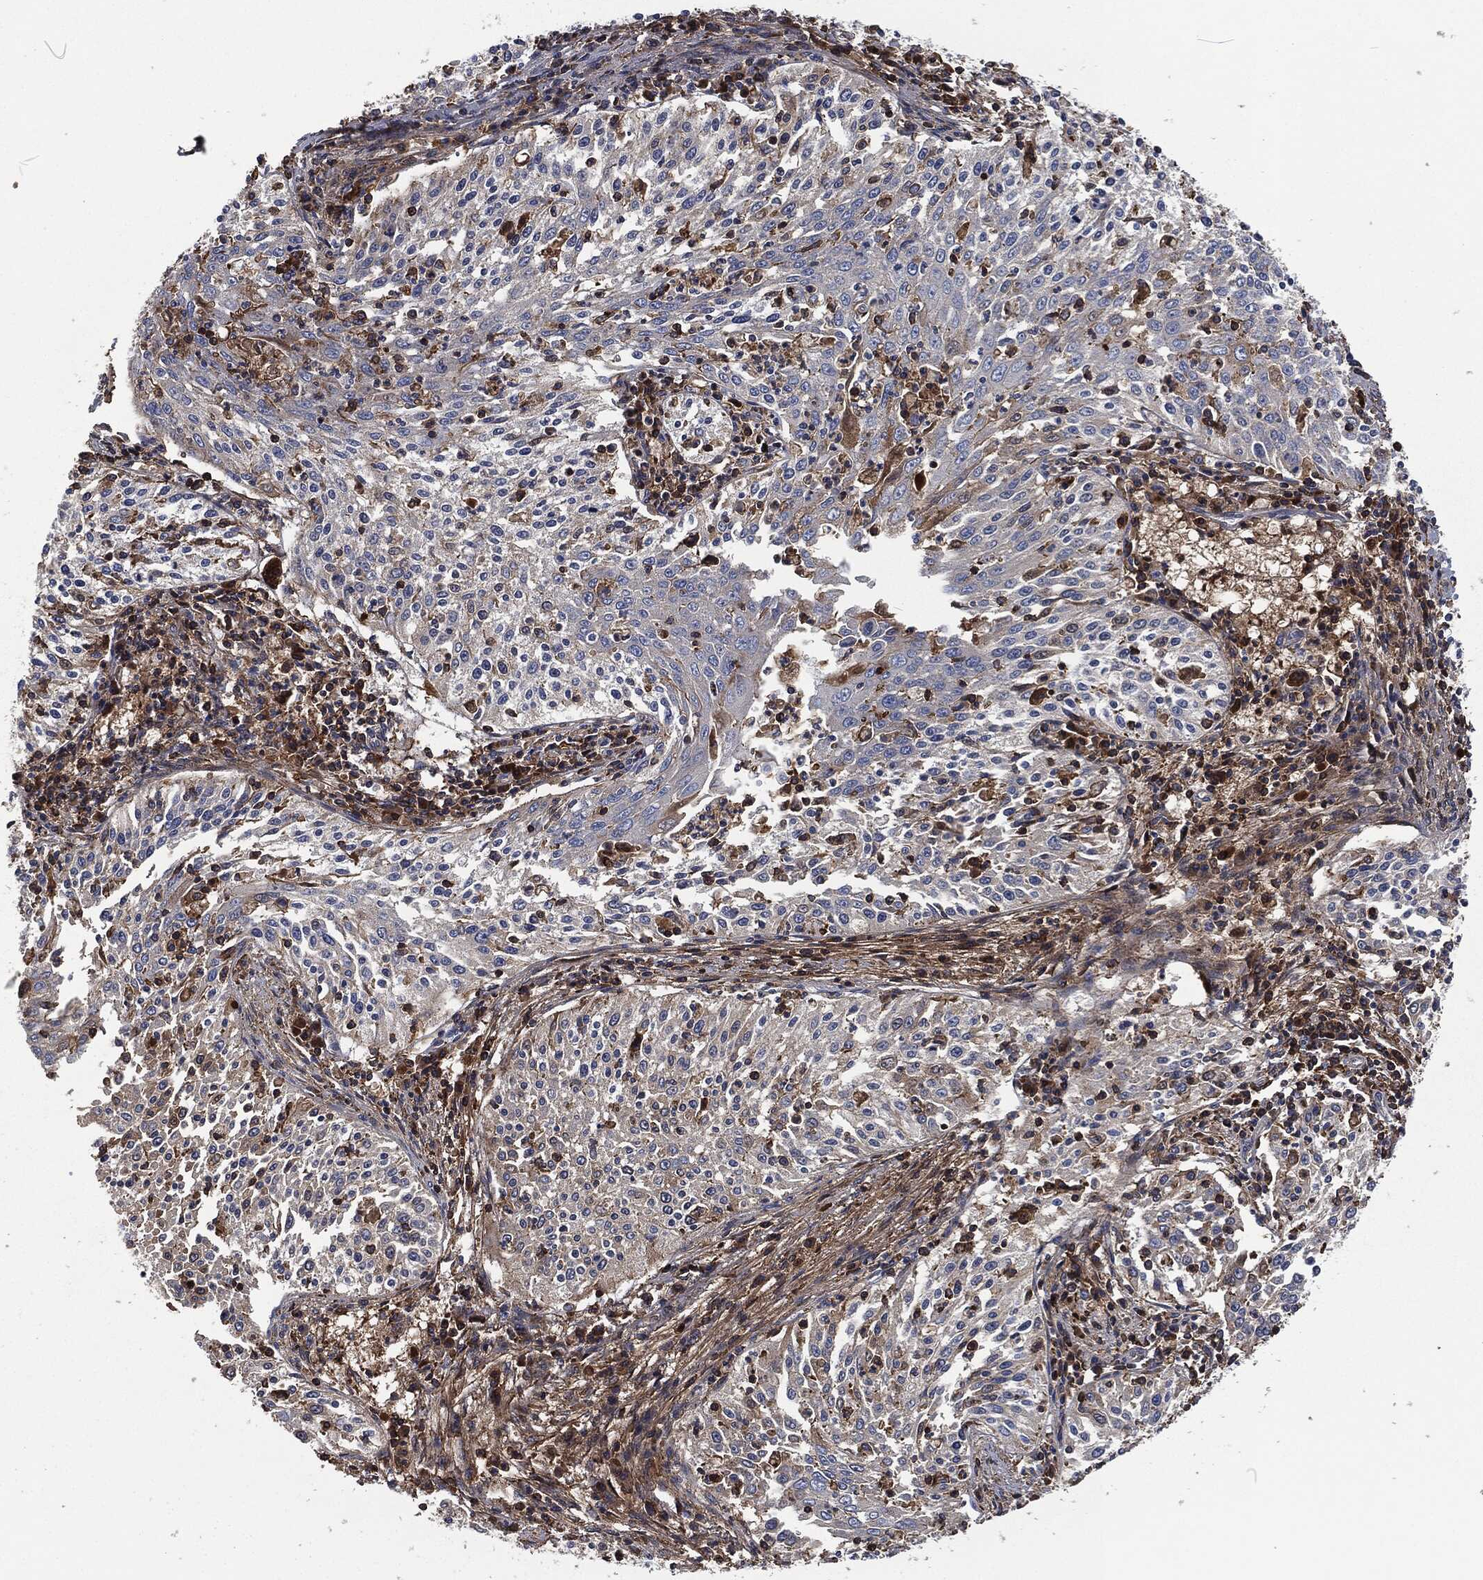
{"staining": {"intensity": "negative", "quantity": "none", "location": "none"}, "tissue": "cervical cancer", "cell_type": "Tumor cells", "image_type": "cancer", "snomed": [{"axis": "morphology", "description": "Squamous cell carcinoma, NOS"}, {"axis": "topography", "description": "Cervix"}], "caption": "Image shows no significant protein positivity in tumor cells of cervical cancer.", "gene": "LGALS9", "patient": {"sex": "female", "age": 41}}